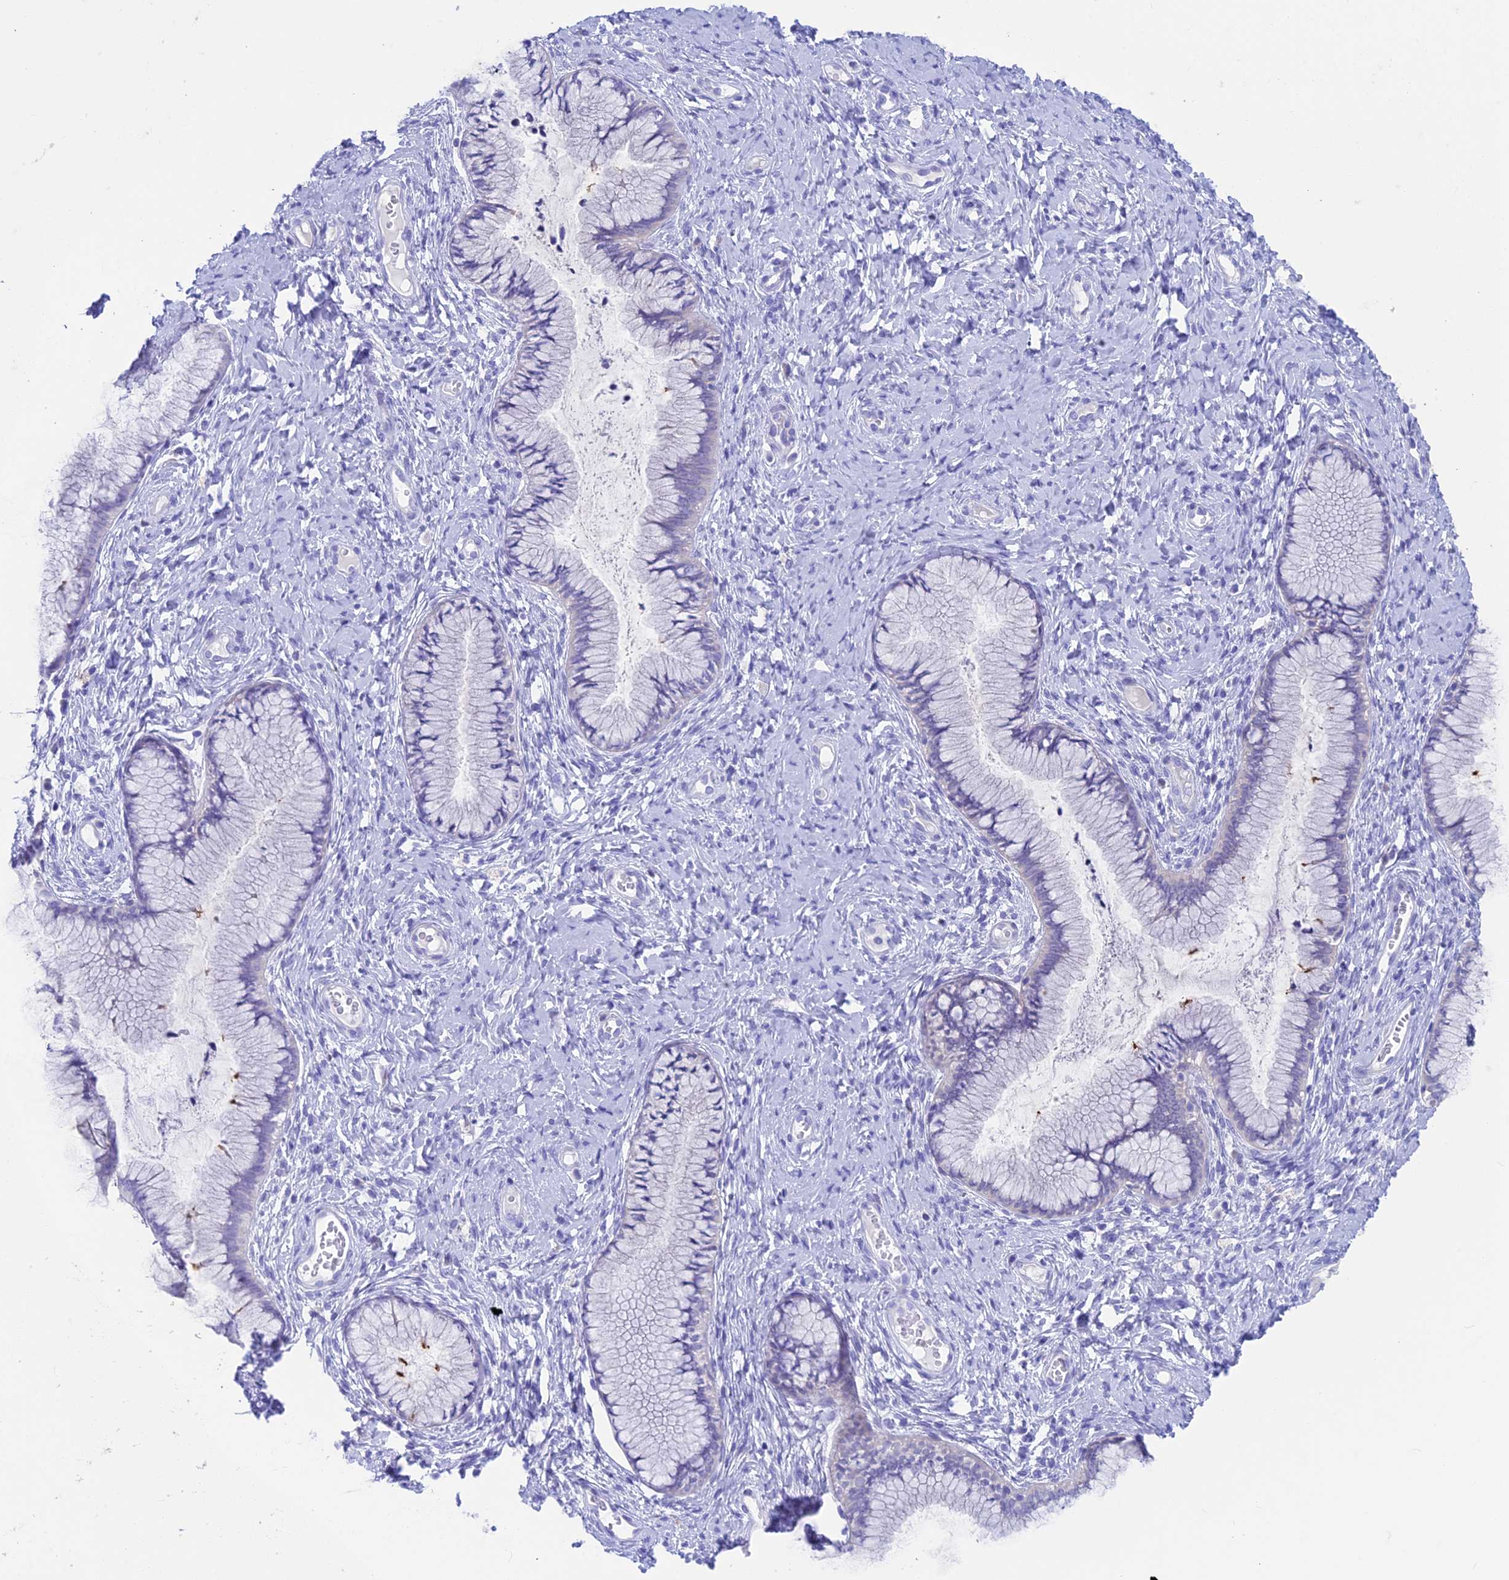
{"staining": {"intensity": "negative", "quantity": "none", "location": "none"}, "tissue": "cervix", "cell_type": "Glandular cells", "image_type": "normal", "snomed": [{"axis": "morphology", "description": "Normal tissue, NOS"}, {"axis": "topography", "description": "Cervix"}], "caption": "Glandular cells show no significant protein expression in benign cervix.", "gene": "SNTN", "patient": {"sex": "female", "age": 42}}